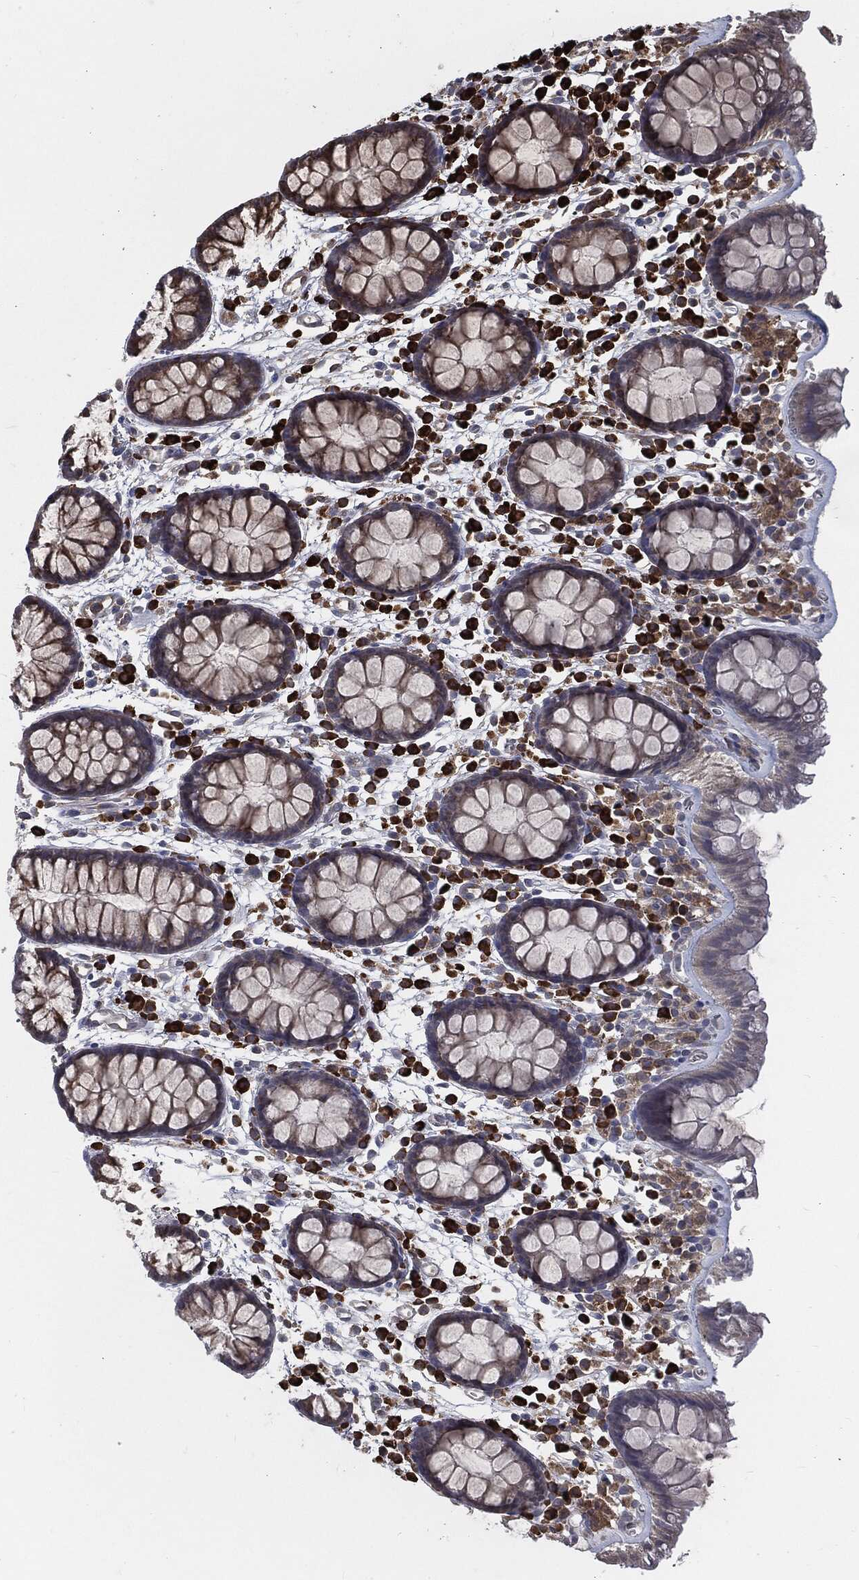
{"staining": {"intensity": "negative", "quantity": "none", "location": "none"}, "tissue": "colon", "cell_type": "Endothelial cells", "image_type": "normal", "snomed": [{"axis": "morphology", "description": "Normal tissue, NOS"}, {"axis": "topography", "description": "Colon"}], "caption": "The image exhibits no staining of endothelial cells in benign colon.", "gene": "PRDX4", "patient": {"sex": "male", "age": 76}}